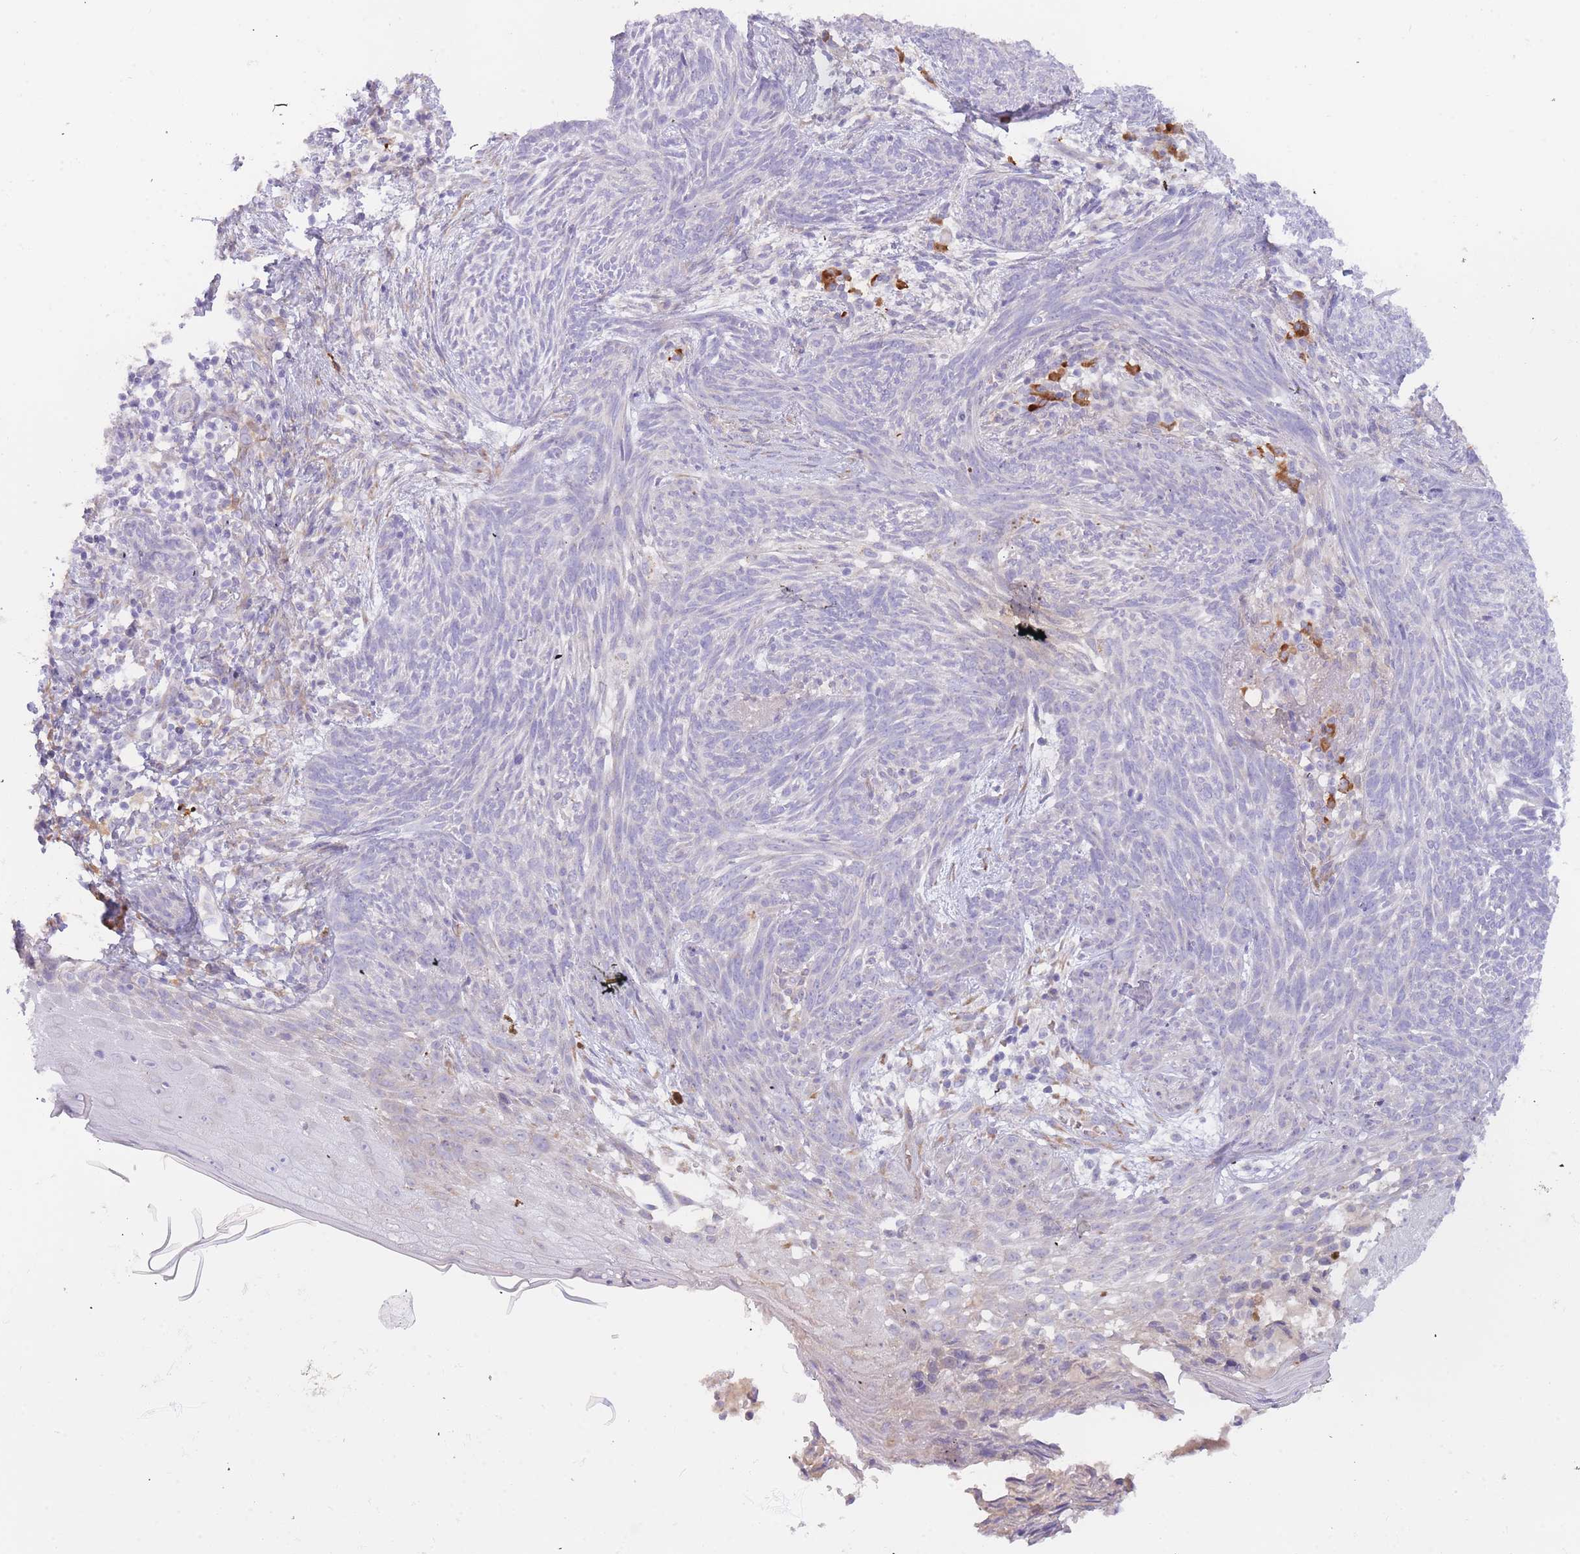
{"staining": {"intensity": "negative", "quantity": "none", "location": "none"}, "tissue": "skin cancer", "cell_type": "Tumor cells", "image_type": "cancer", "snomed": [{"axis": "morphology", "description": "Basal cell carcinoma"}, {"axis": "topography", "description": "Skin"}], "caption": "Tumor cells show no significant staining in skin basal cell carcinoma.", "gene": "SLC35E4", "patient": {"sex": "male", "age": 73}}